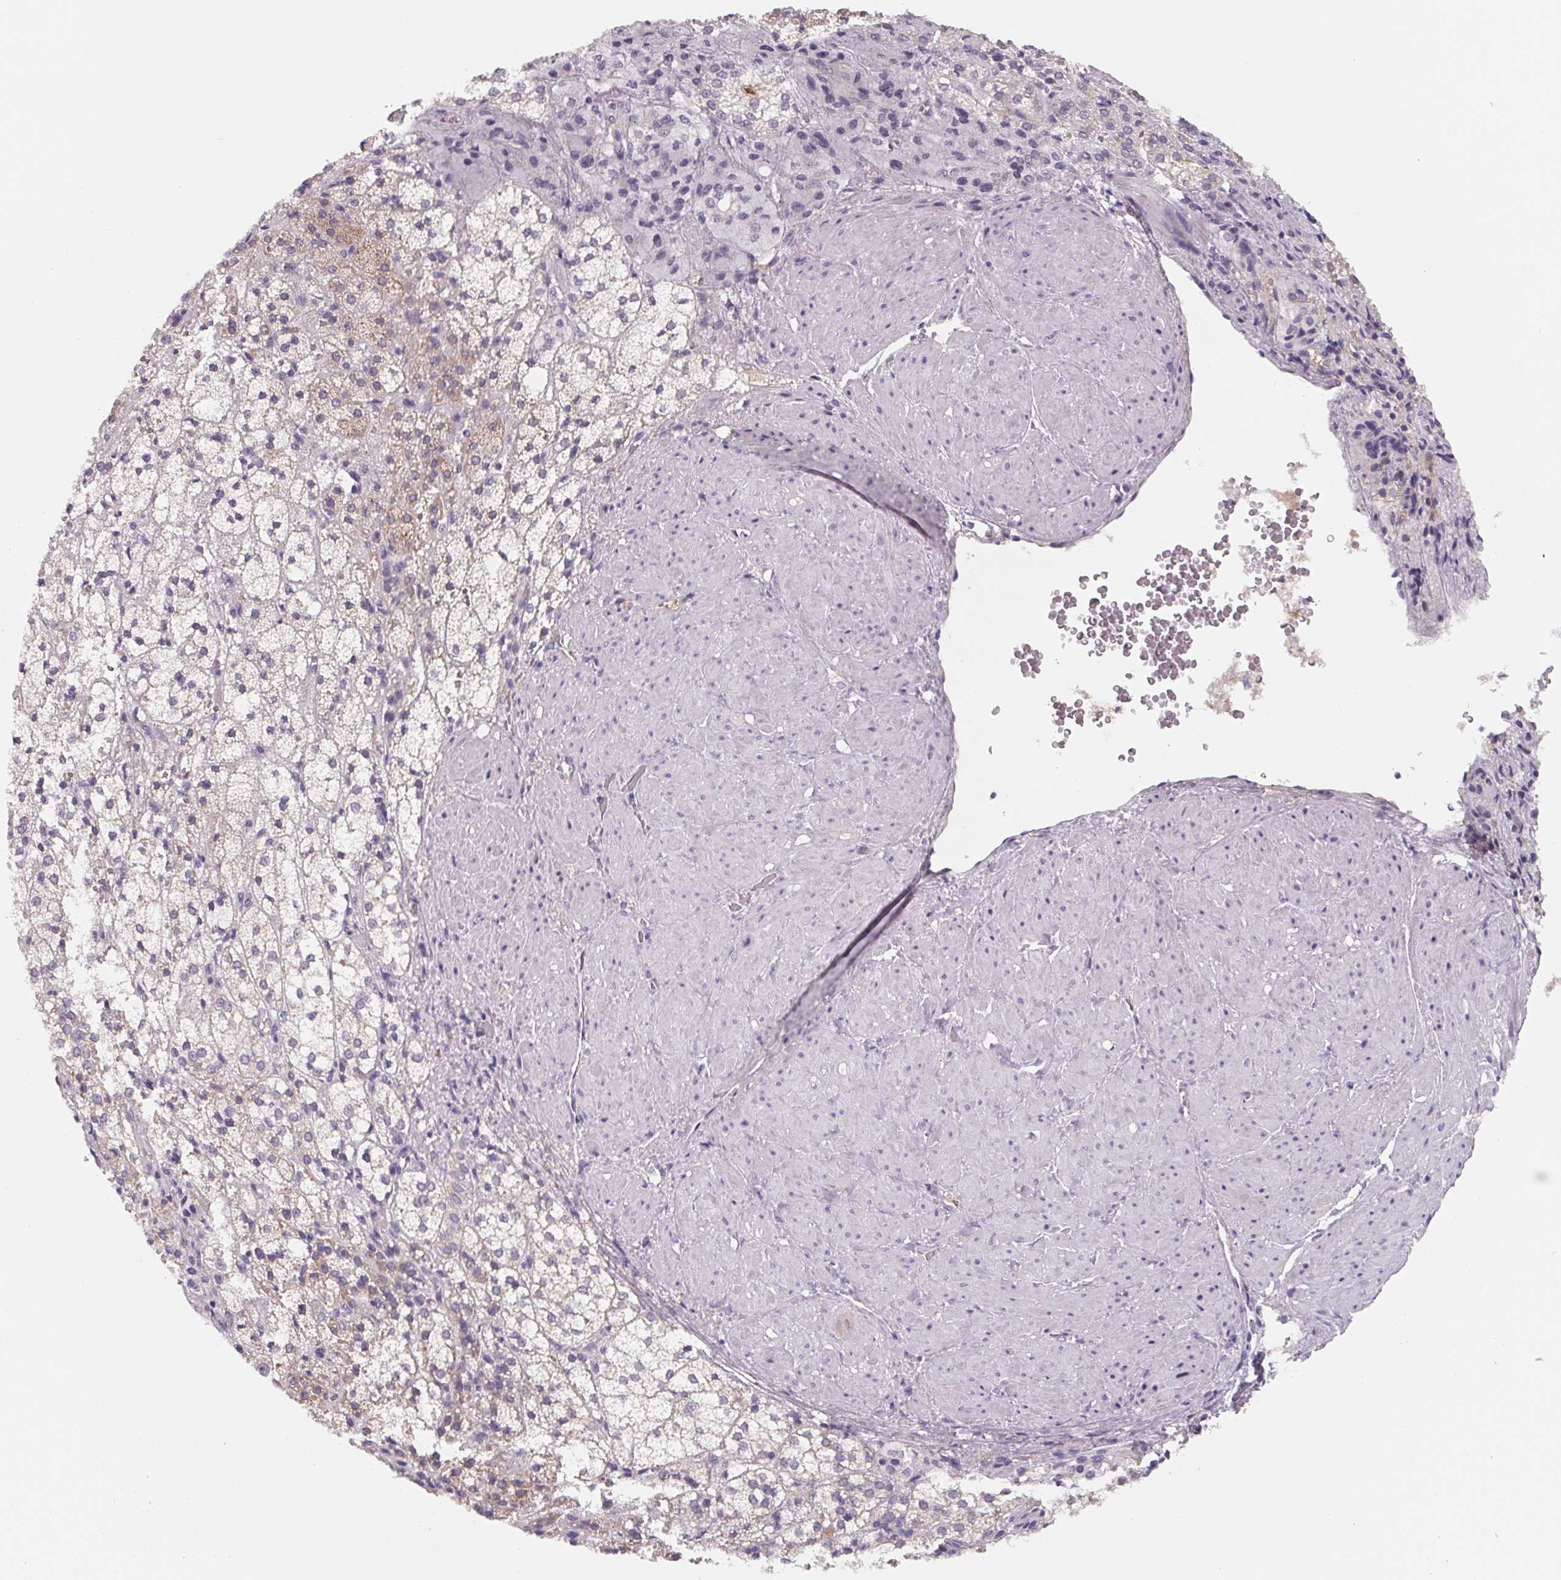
{"staining": {"intensity": "weak", "quantity": "<25%", "location": "cytoplasmic/membranous"}, "tissue": "adrenal gland", "cell_type": "Glandular cells", "image_type": "normal", "snomed": [{"axis": "morphology", "description": "Normal tissue, NOS"}, {"axis": "topography", "description": "Adrenal gland"}], "caption": "The micrograph demonstrates no staining of glandular cells in benign adrenal gland.", "gene": "LPA", "patient": {"sex": "male", "age": 53}}